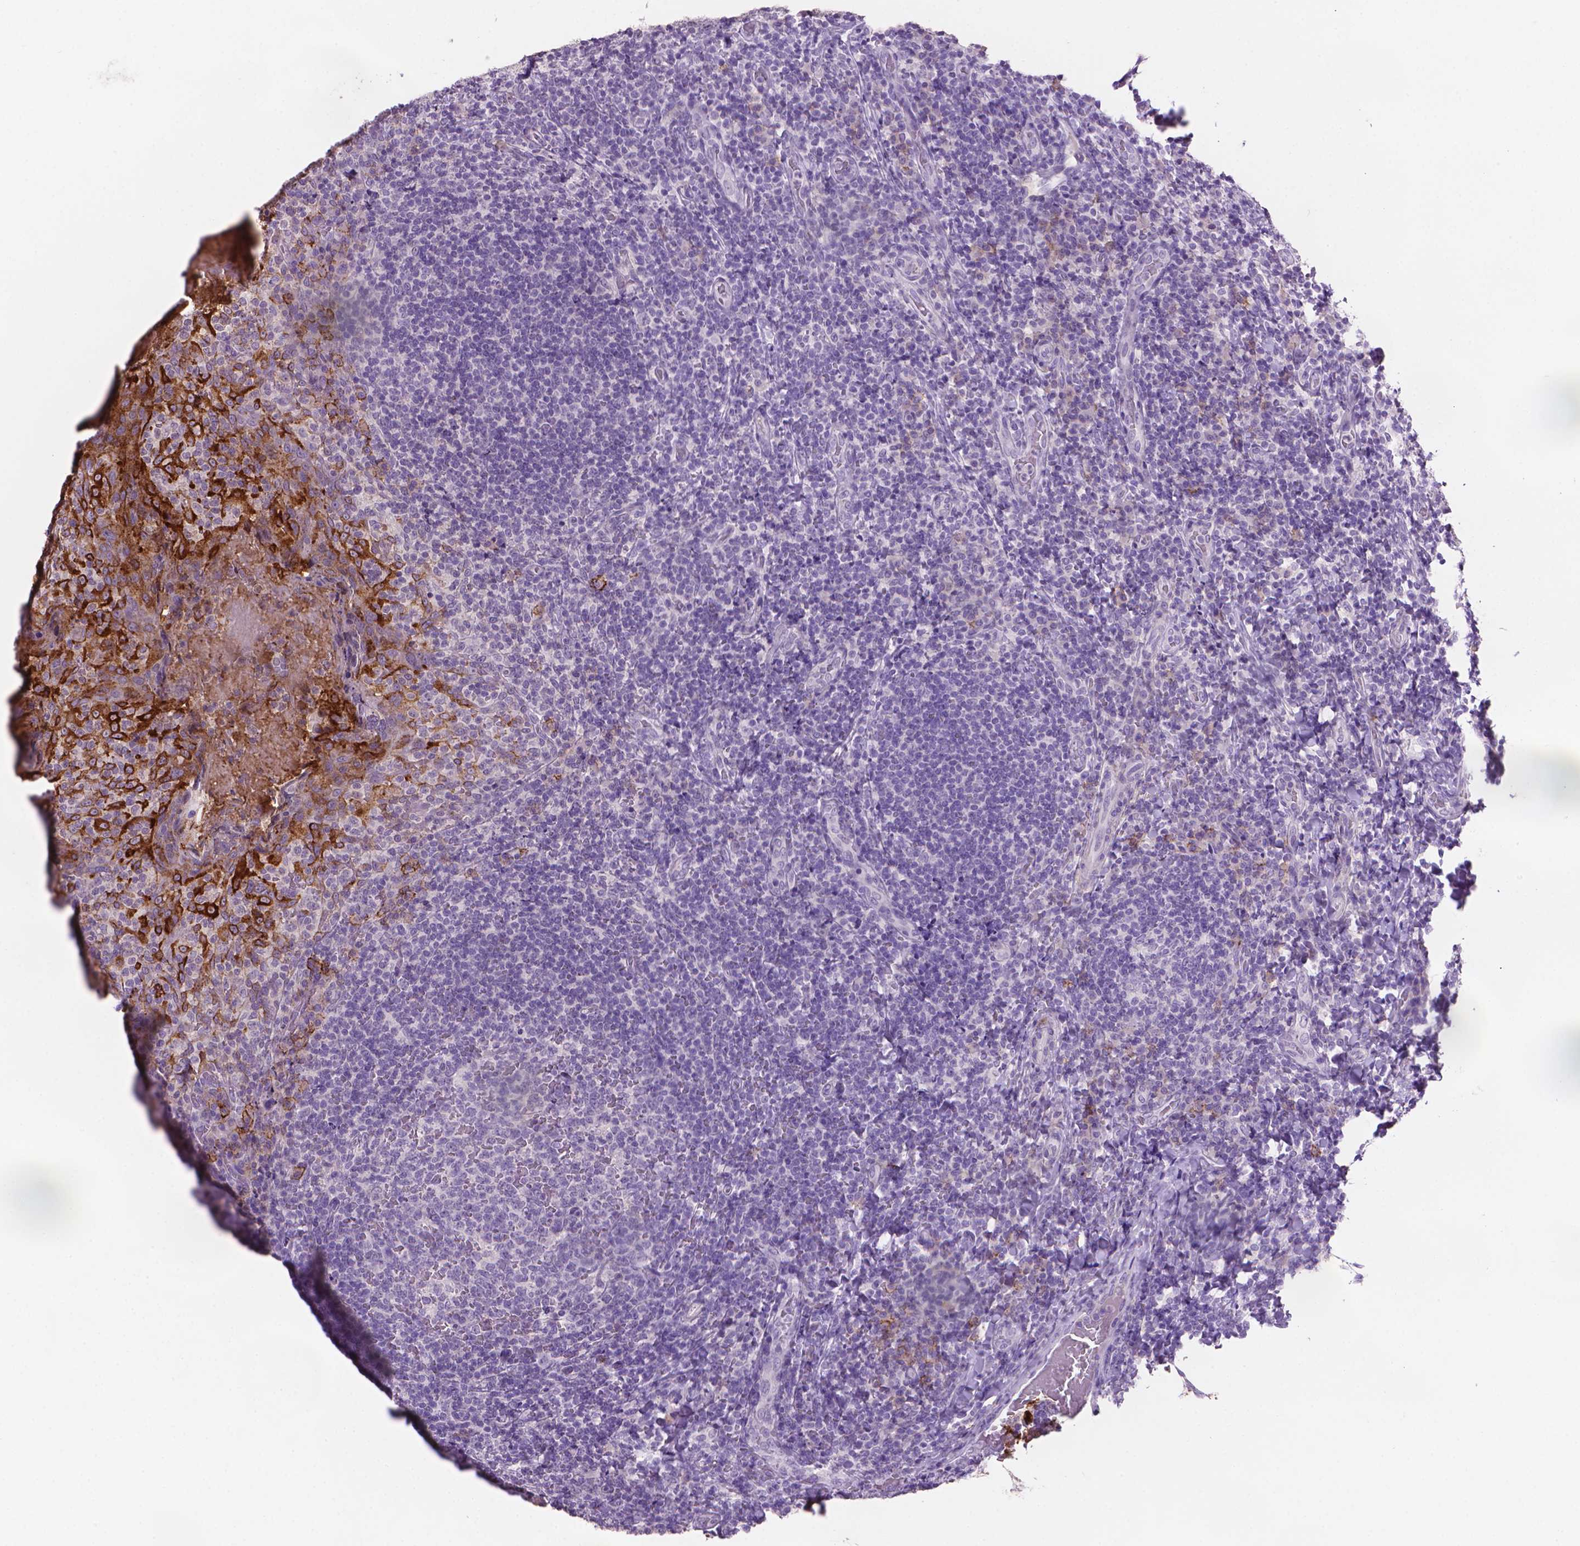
{"staining": {"intensity": "negative", "quantity": "none", "location": "none"}, "tissue": "tonsil", "cell_type": "Germinal center cells", "image_type": "normal", "snomed": [{"axis": "morphology", "description": "Normal tissue, NOS"}, {"axis": "topography", "description": "Tonsil"}], "caption": "There is no significant staining in germinal center cells of tonsil. (DAB IHC, high magnification).", "gene": "MUC1", "patient": {"sex": "male", "age": 17}}